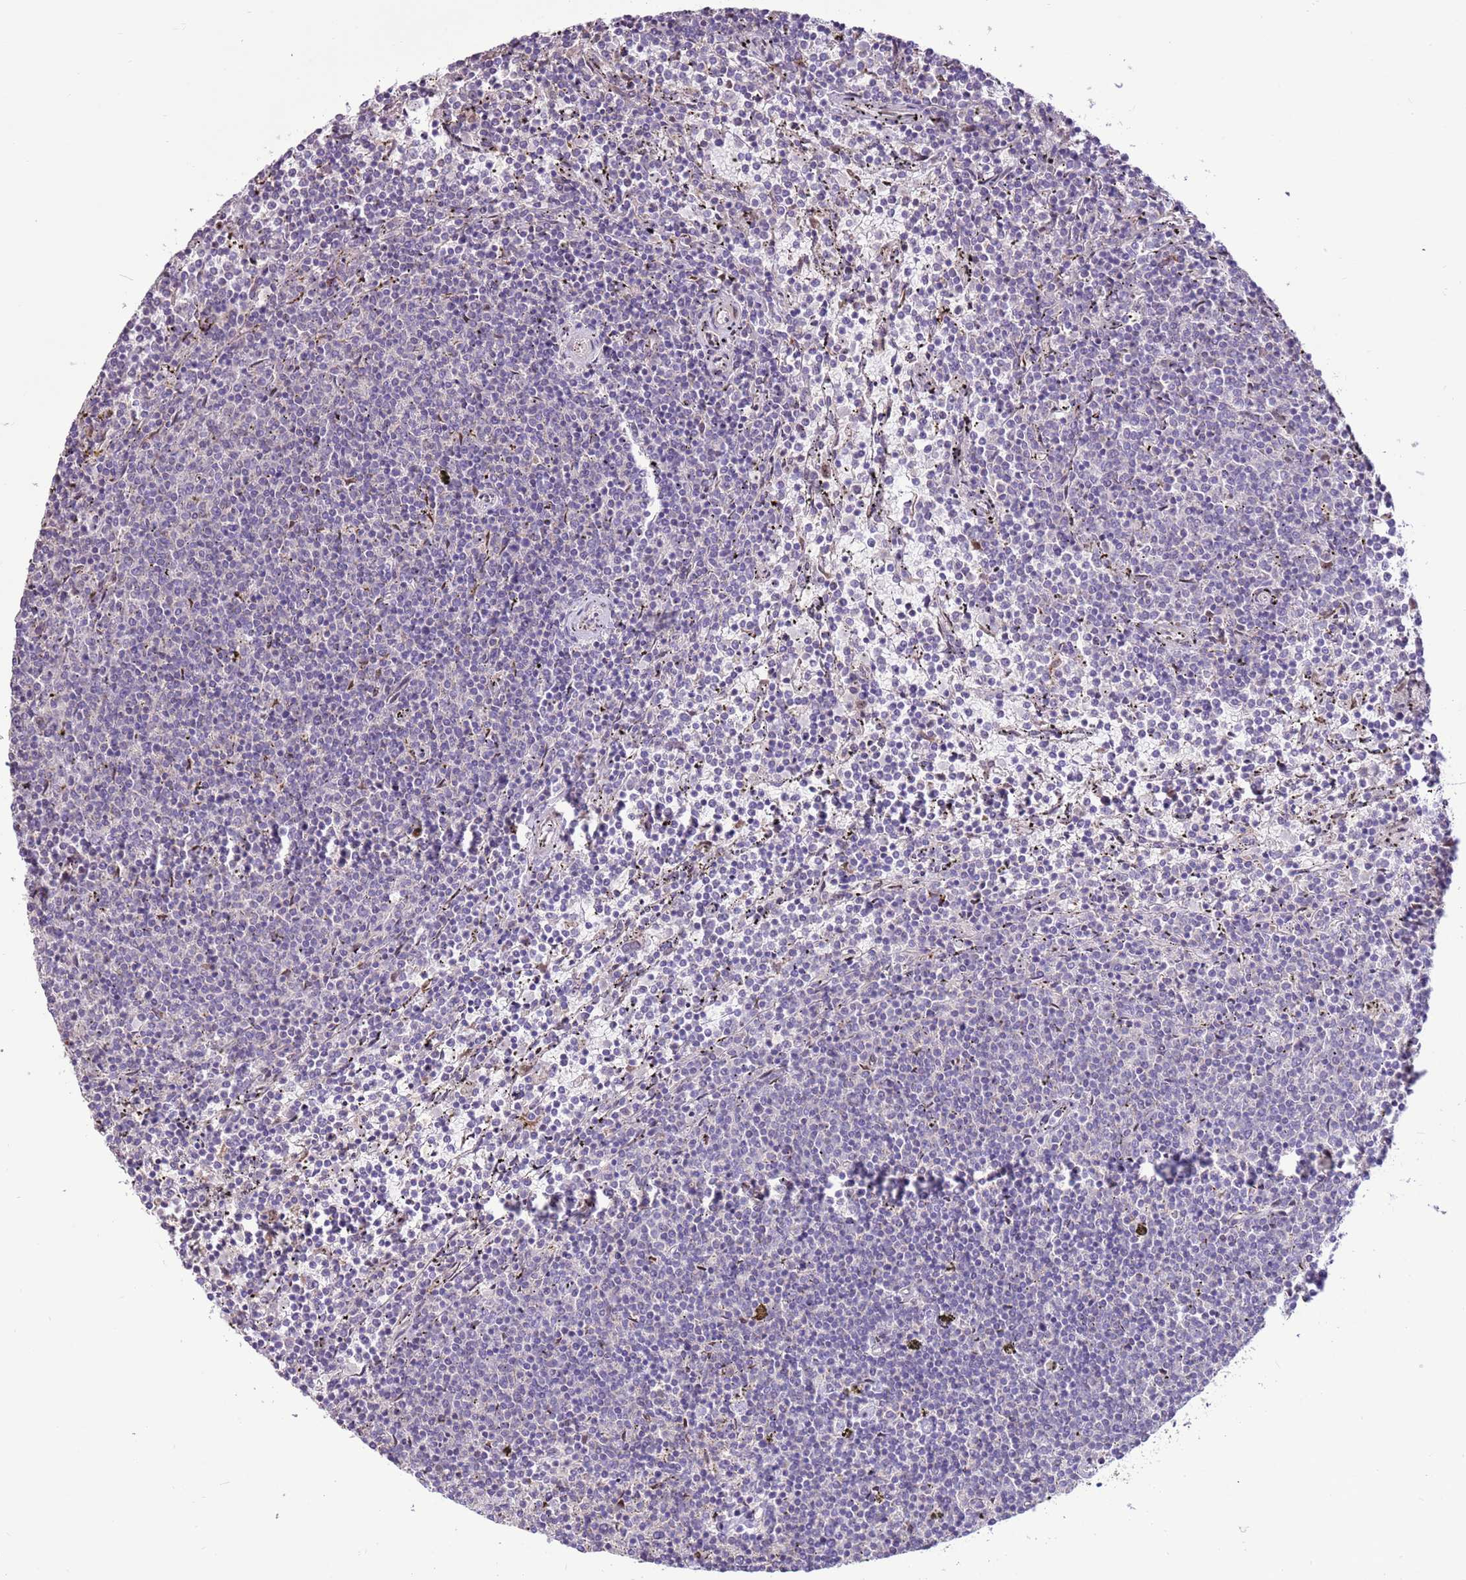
{"staining": {"intensity": "negative", "quantity": "none", "location": "none"}, "tissue": "lymphoma", "cell_type": "Tumor cells", "image_type": "cancer", "snomed": [{"axis": "morphology", "description": "Malignant lymphoma, non-Hodgkin's type, Low grade"}, {"axis": "topography", "description": "Spleen"}], "caption": "Human malignant lymphoma, non-Hodgkin's type (low-grade) stained for a protein using IHC demonstrates no staining in tumor cells.", "gene": "LGI4", "patient": {"sex": "female", "age": 50}}